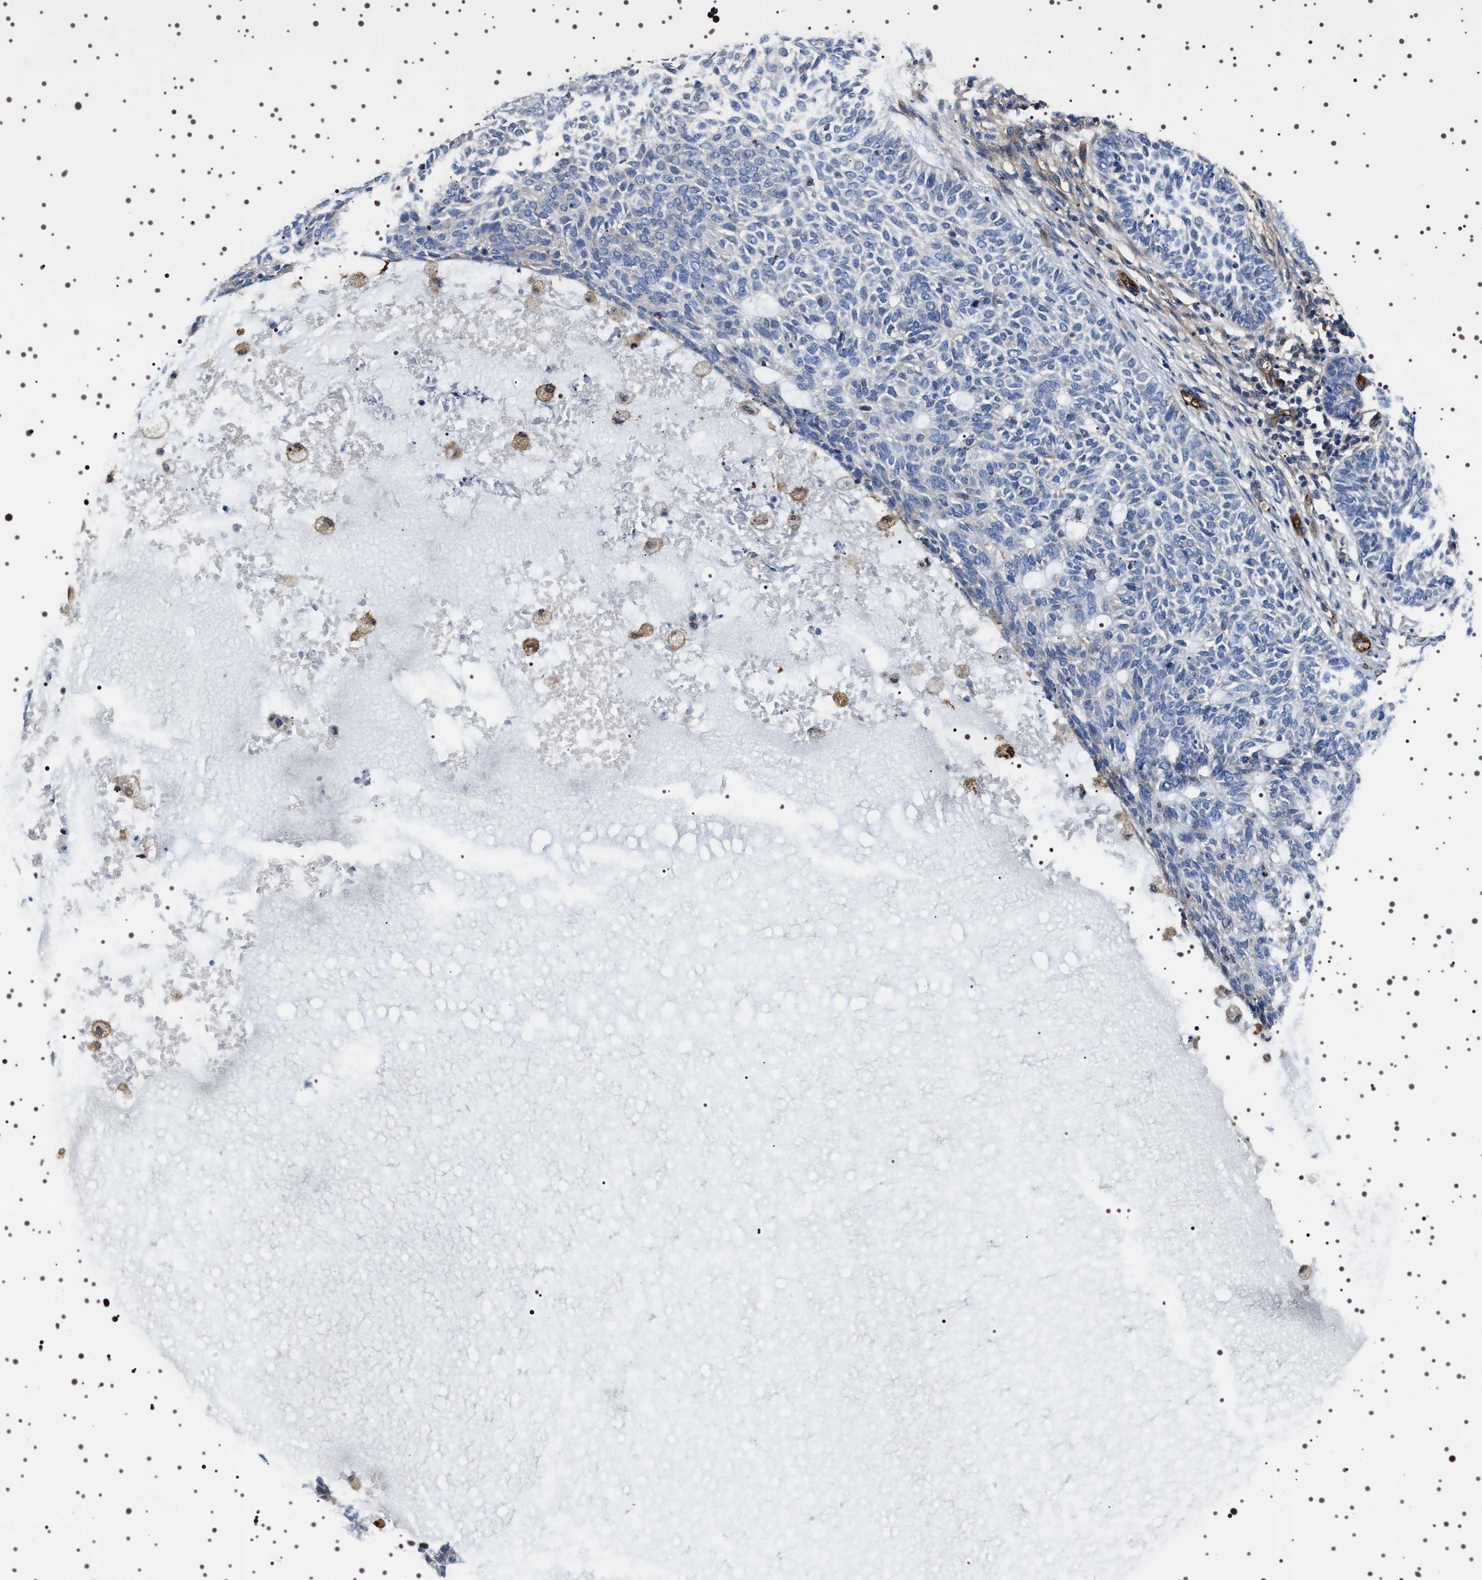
{"staining": {"intensity": "negative", "quantity": "none", "location": "none"}, "tissue": "skin cancer", "cell_type": "Tumor cells", "image_type": "cancer", "snomed": [{"axis": "morphology", "description": "Basal cell carcinoma"}, {"axis": "topography", "description": "Skin"}], "caption": "Protein analysis of basal cell carcinoma (skin) reveals no significant expression in tumor cells.", "gene": "ALPL", "patient": {"sex": "male", "age": 87}}